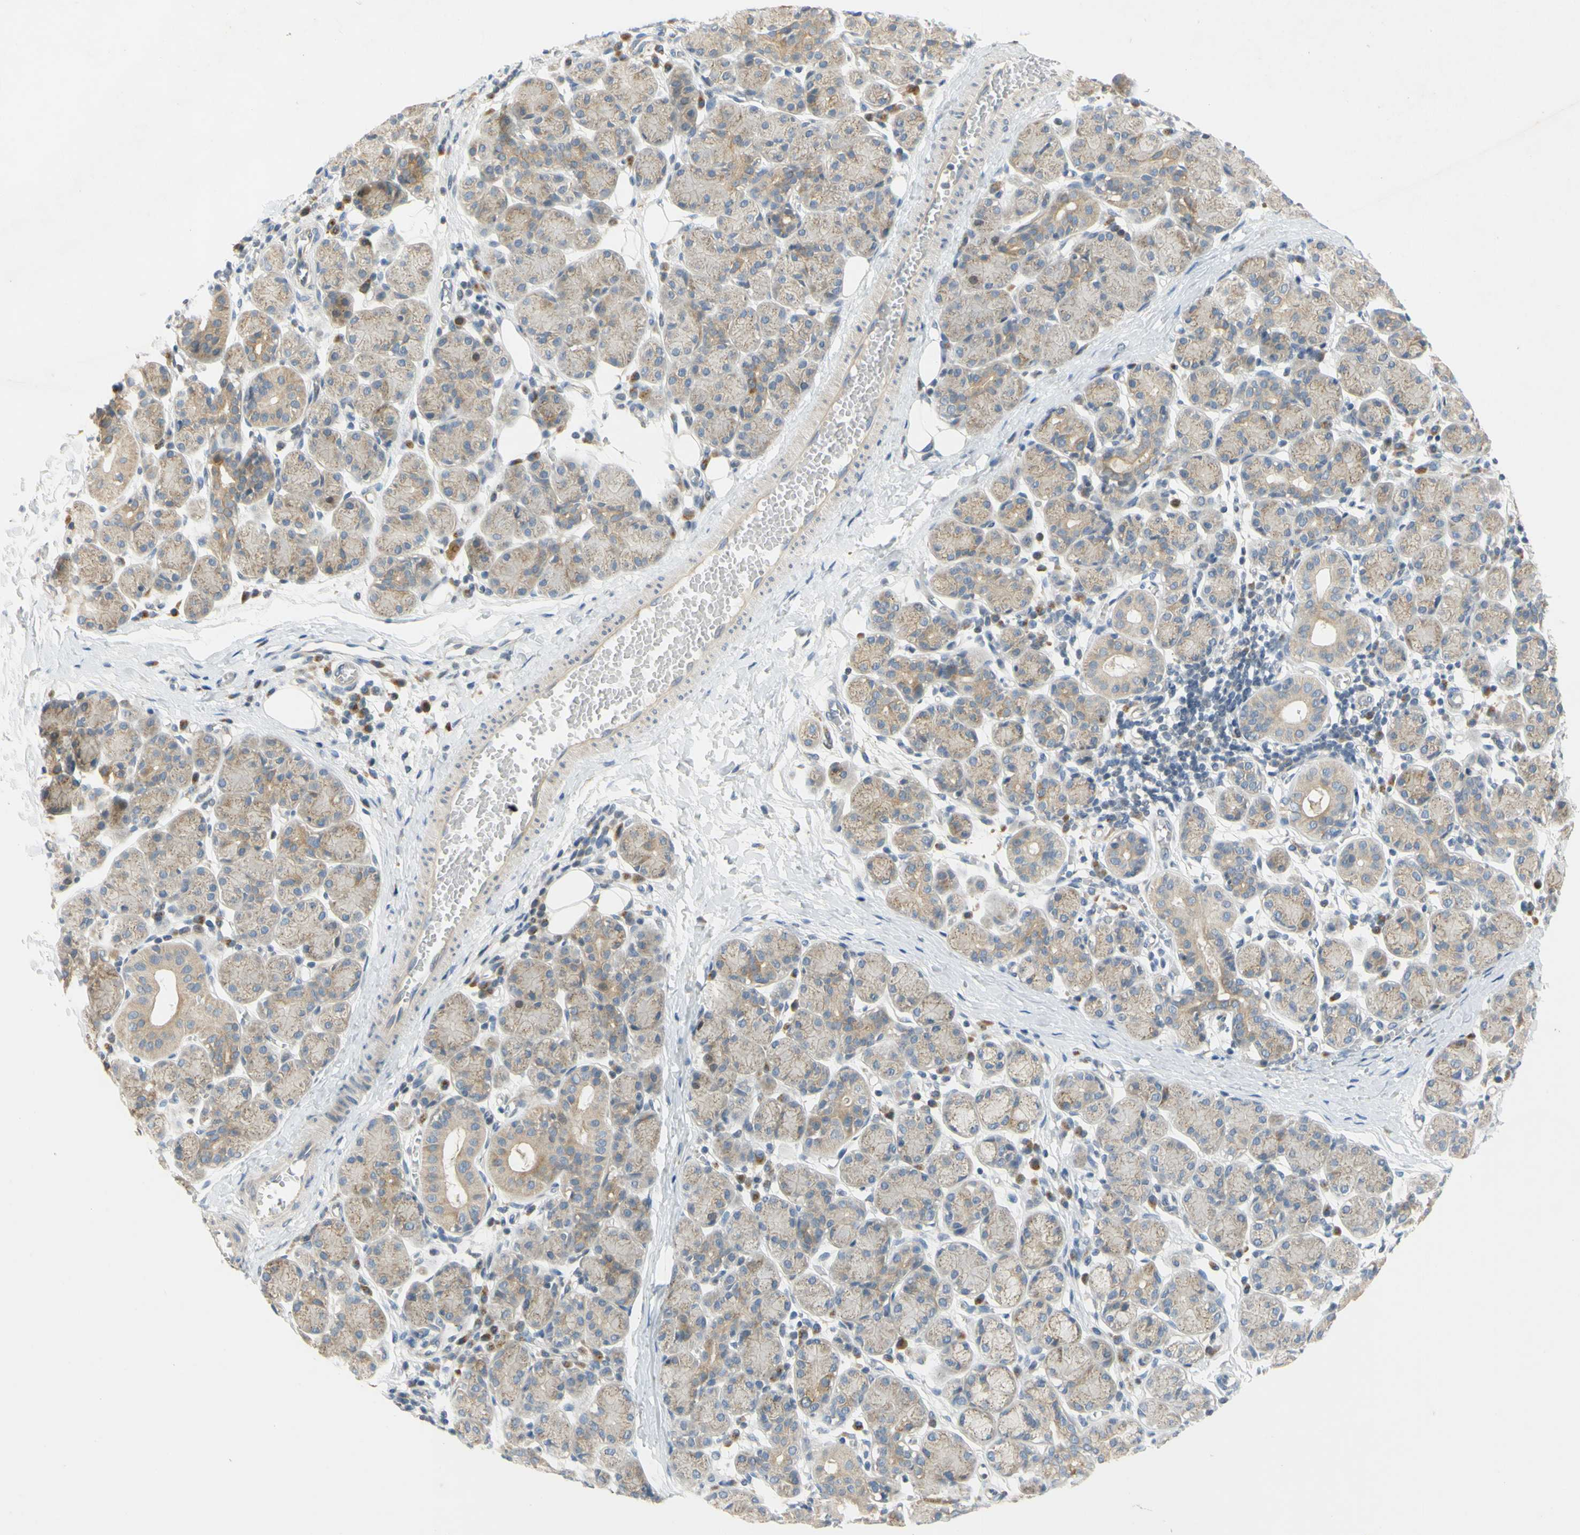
{"staining": {"intensity": "weak", "quantity": "25%-75%", "location": "cytoplasmic/membranous"}, "tissue": "salivary gland", "cell_type": "Glandular cells", "image_type": "normal", "snomed": [{"axis": "morphology", "description": "Normal tissue, NOS"}, {"axis": "morphology", "description": "Inflammation, NOS"}, {"axis": "topography", "description": "Lymph node"}, {"axis": "topography", "description": "Salivary gland"}], "caption": "DAB (3,3'-diaminobenzidine) immunohistochemical staining of benign human salivary gland shows weak cytoplasmic/membranous protein staining in about 25%-75% of glandular cells. The staining was performed using DAB (3,3'-diaminobenzidine) to visualize the protein expression in brown, while the nuclei were stained in blue with hematoxylin (Magnification: 20x).", "gene": "CCNB2", "patient": {"sex": "male", "age": 3}}